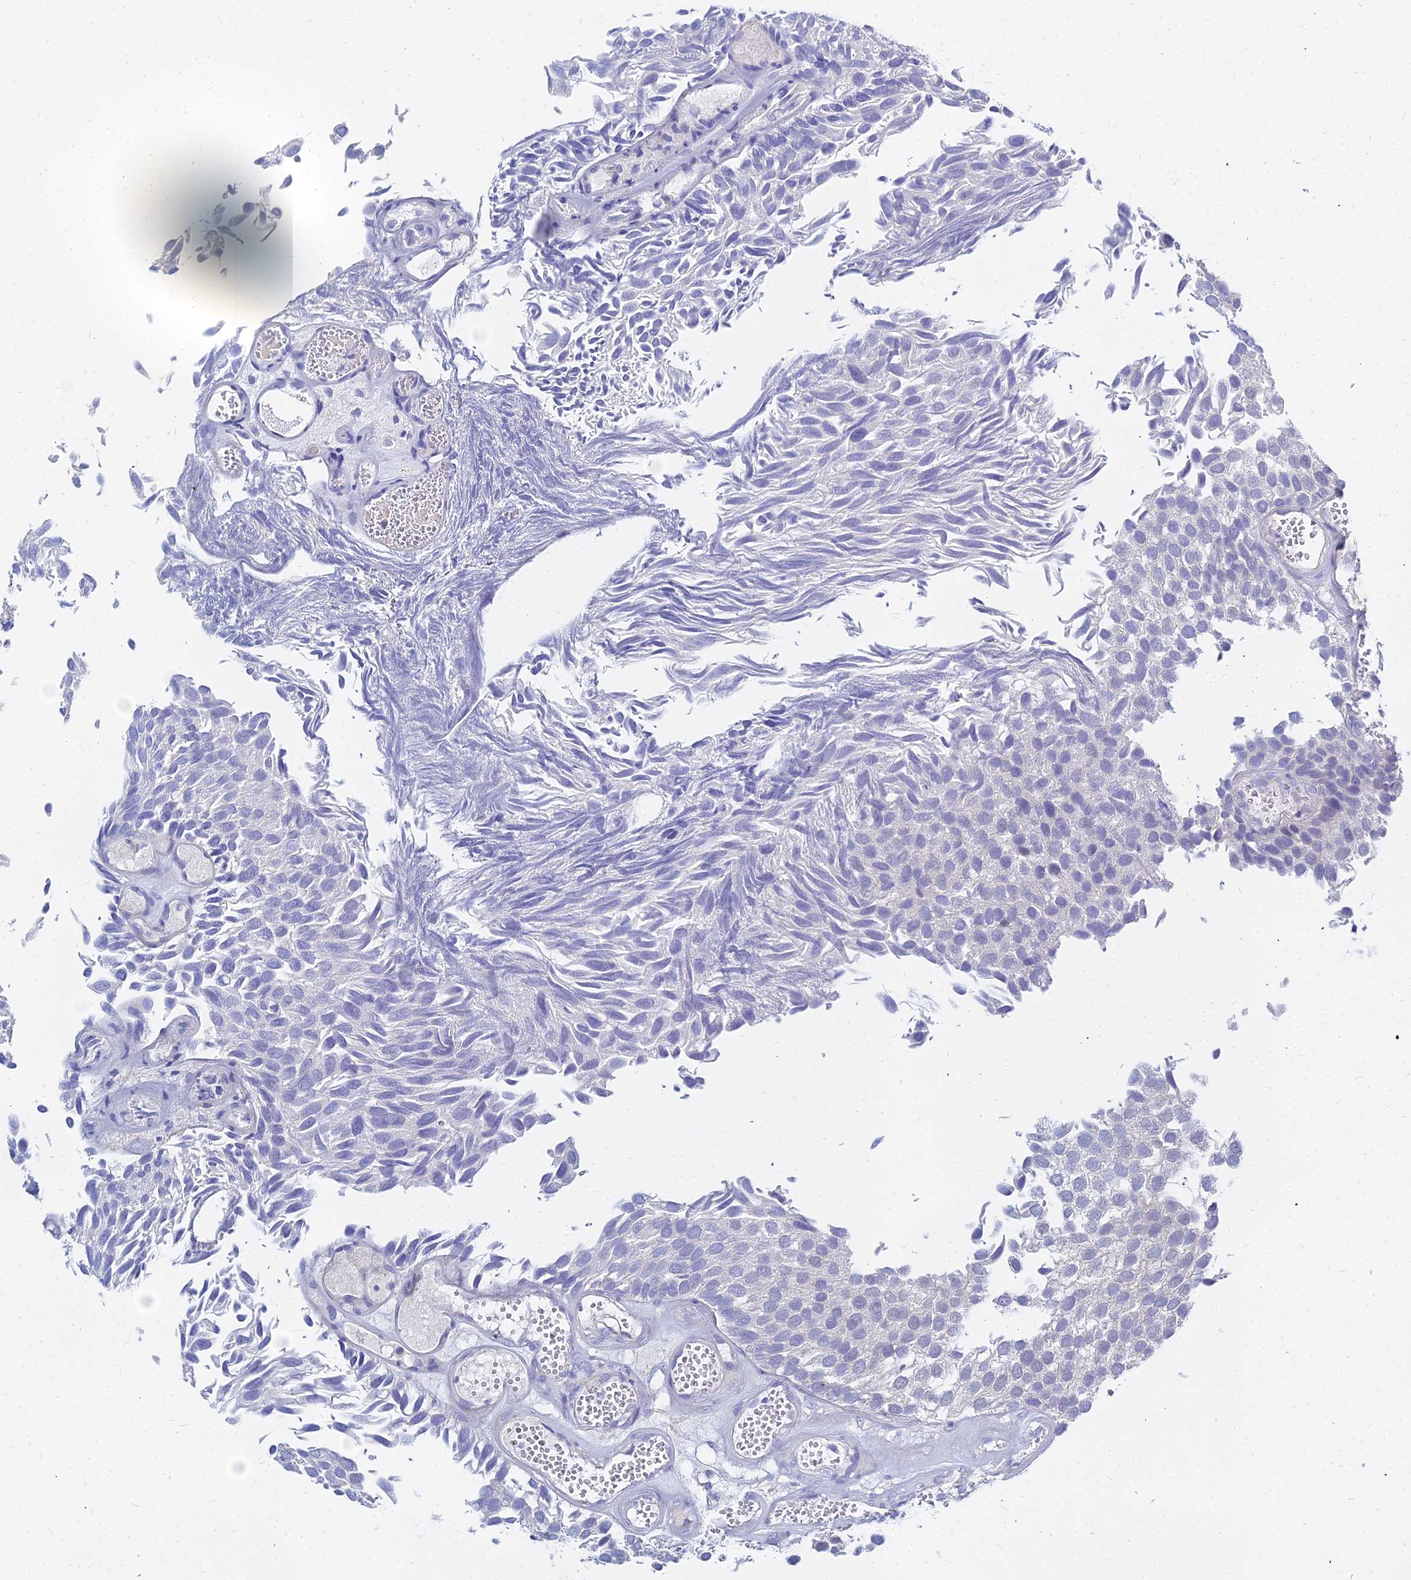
{"staining": {"intensity": "weak", "quantity": "<25%", "location": "cytoplasmic/membranous"}, "tissue": "urothelial cancer", "cell_type": "Tumor cells", "image_type": "cancer", "snomed": [{"axis": "morphology", "description": "Urothelial carcinoma, Low grade"}, {"axis": "topography", "description": "Urinary bladder"}], "caption": "Urothelial cancer was stained to show a protein in brown. There is no significant positivity in tumor cells. The staining was performed using DAB to visualize the protein expression in brown, while the nuclei were stained in blue with hematoxylin (Magnification: 20x).", "gene": "ZNF552", "patient": {"sex": "male", "age": 89}}